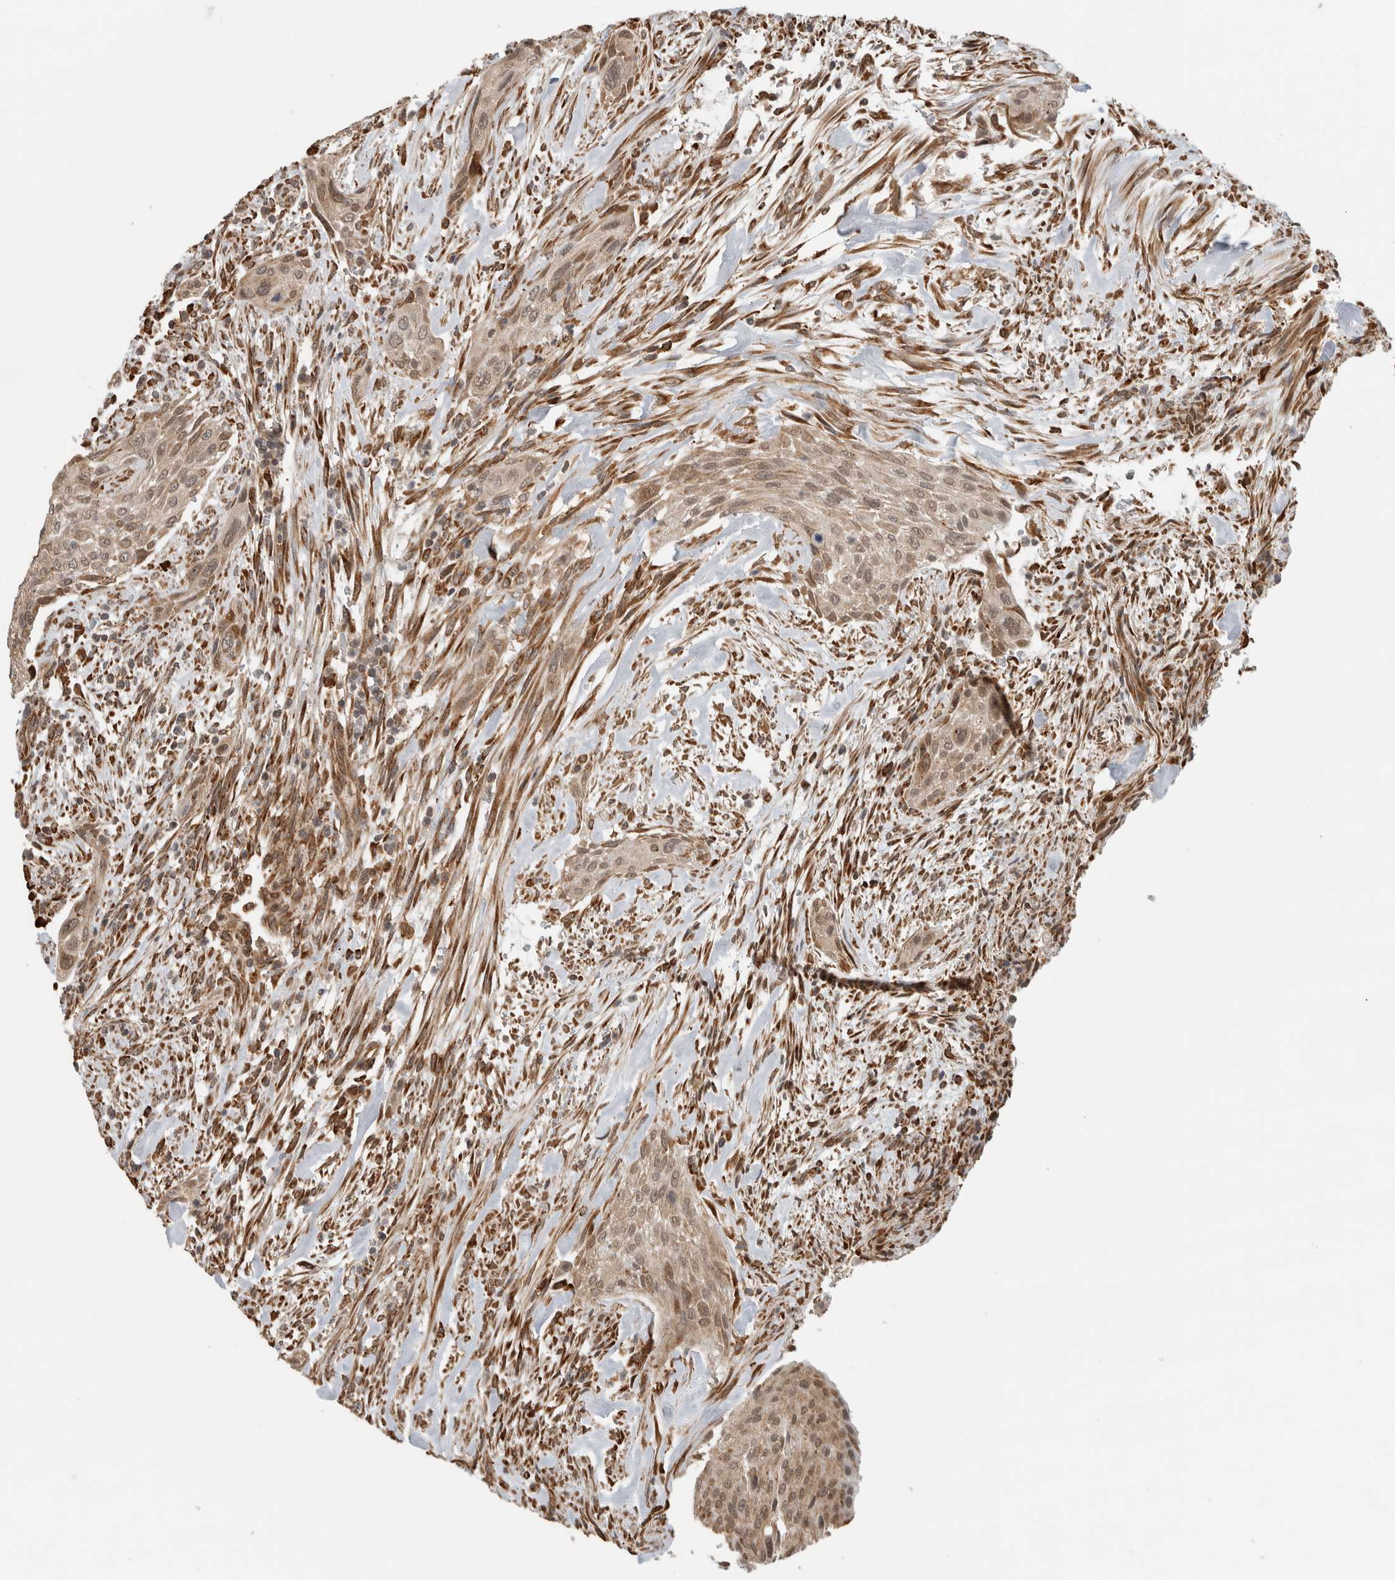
{"staining": {"intensity": "weak", "quantity": ">75%", "location": "cytoplasmic/membranous,nuclear"}, "tissue": "urothelial cancer", "cell_type": "Tumor cells", "image_type": "cancer", "snomed": [{"axis": "morphology", "description": "Urothelial carcinoma, Low grade"}, {"axis": "morphology", "description": "Urothelial carcinoma, High grade"}, {"axis": "topography", "description": "Urinary bladder"}], "caption": "An immunohistochemistry (IHC) image of neoplastic tissue is shown. Protein staining in brown shows weak cytoplasmic/membranous and nuclear positivity in urothelial cancer within tumor cells. The protein is shown in brown color, while the nuclei are stained blue.", "gene": "MS4A7", "patient": {"sex": "male", "age": 35}}